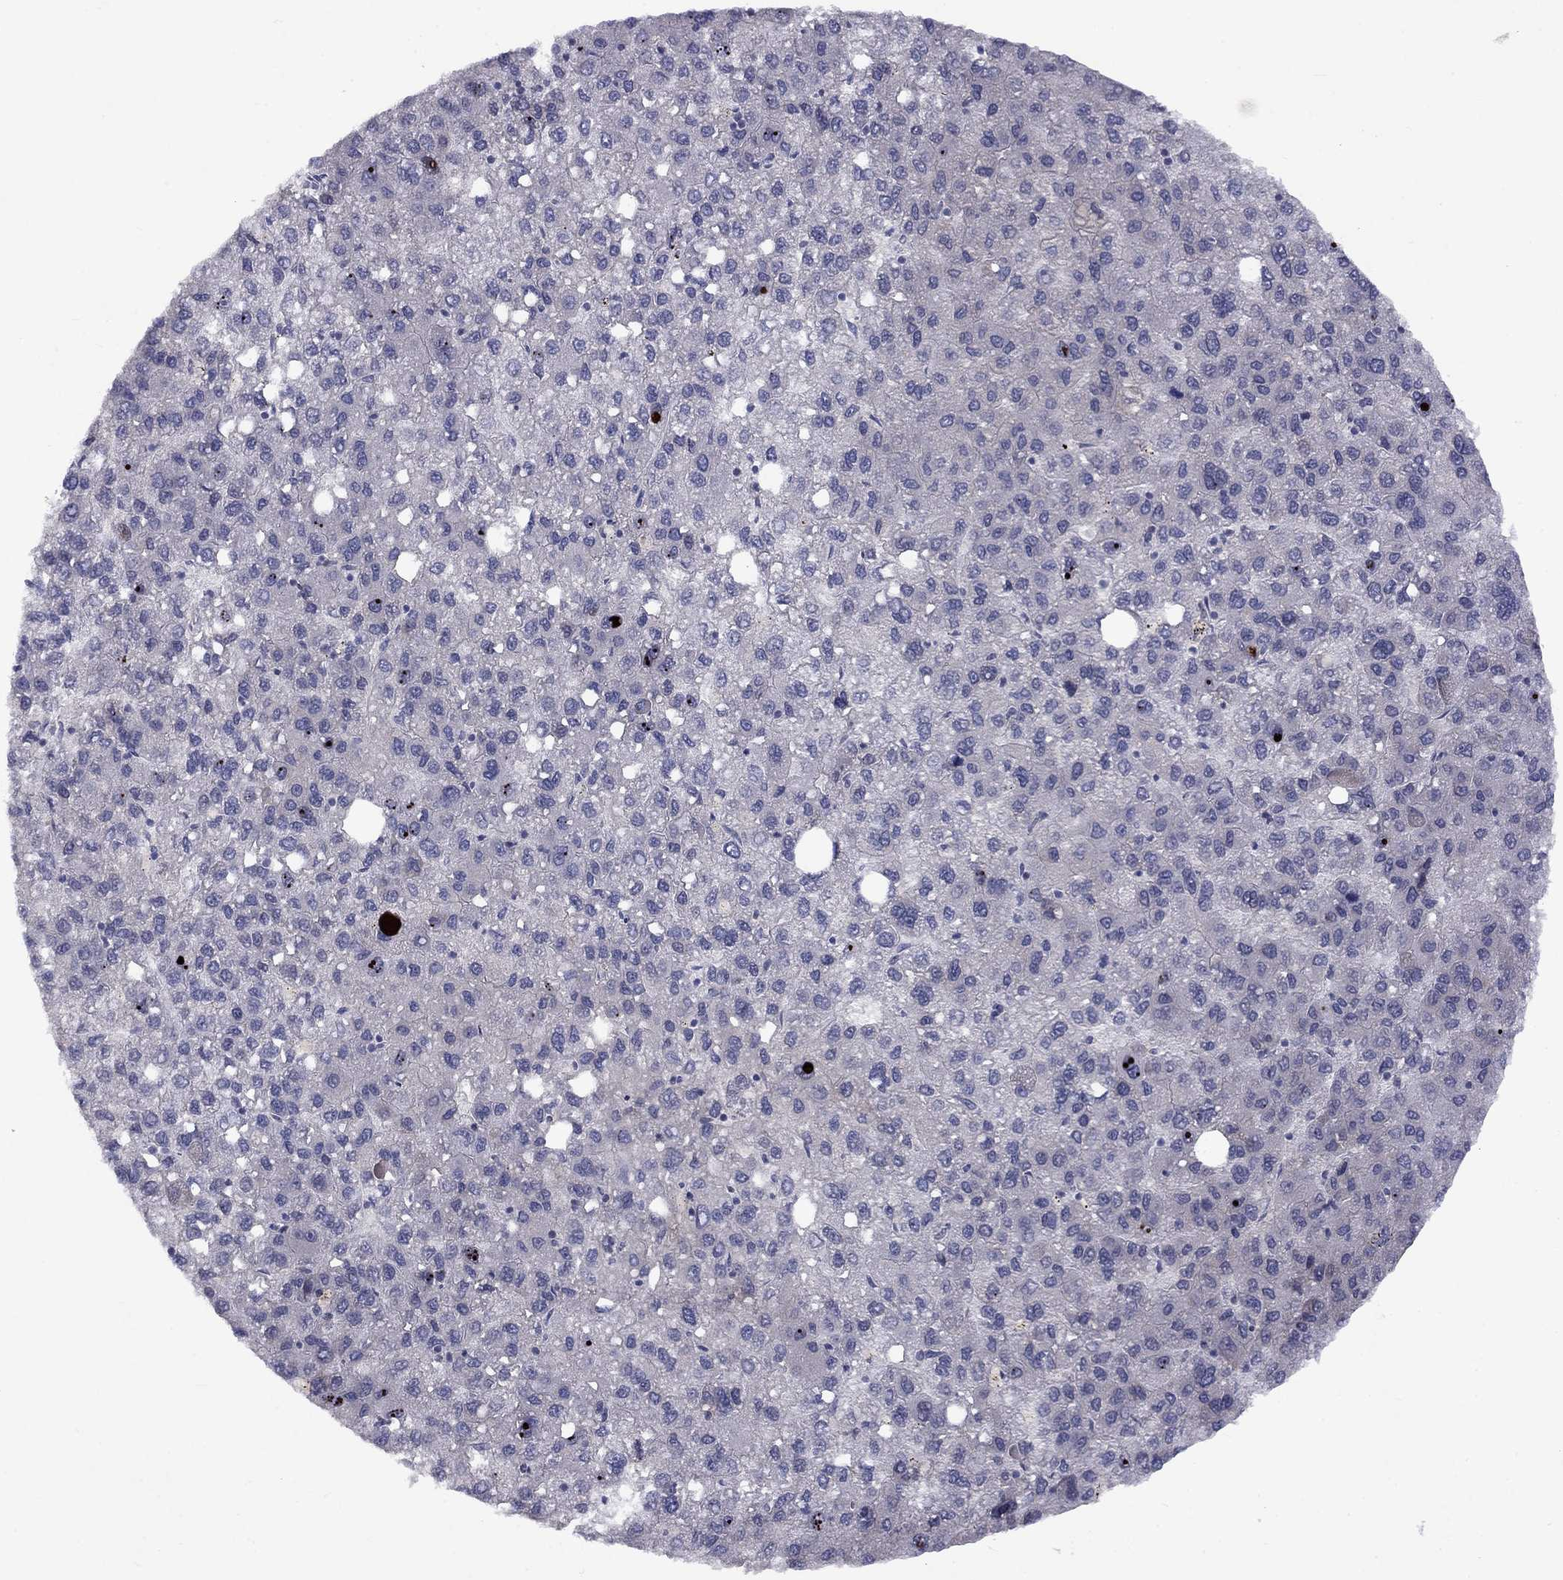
{"staining": {"intensity": "negative", "quantity": "none", "location": "none"}, "tissue": "liver cancer", "cell_type": "Tumor cells", "image_type": "cancer", "snomed": [{"axis": "morphology", "description": "Carcinoma, Hepatocellular, NOS"}, {"axis": "topography", "description": "Liver"}], "caption": "Hepatocellular carcinoma (liver) was stained to show a protein in brown. There is no significant staining in tumor cells.", "gene": "CACNA1A", "patient": {"sex": "female", "age": 82}}